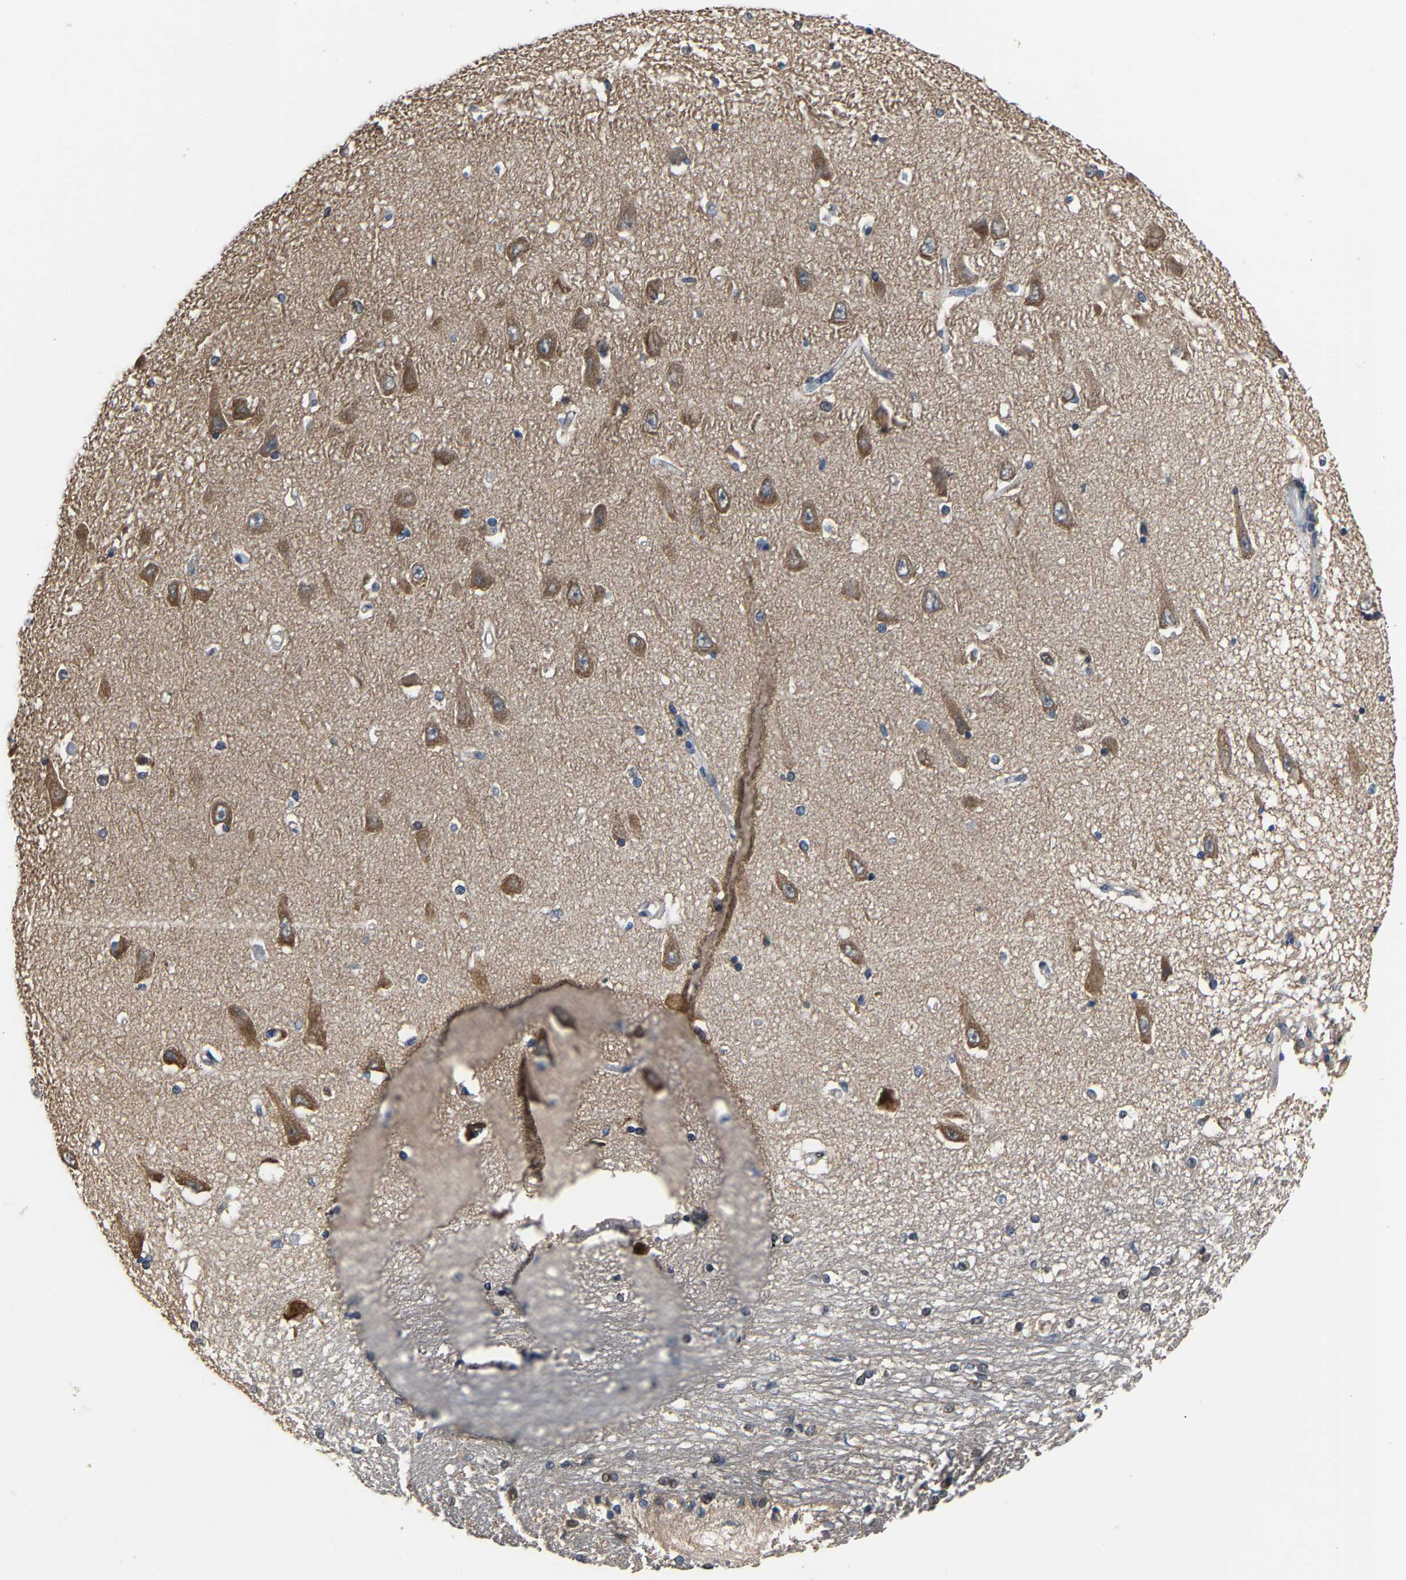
{"staining": {"intensity": "weak", "quantity": "<25%", "location": "cytoplasmic/membranous"}, "tissue": "hippocampus", "cell_type": "Glial cells", "image_type": "normal", "snomed": [{"axis": "morphology", "description": "Normal tissue, NOS"}, {"axis": "topography", "description": "Hippocampus"}], "caption": "DAB (3,3'-diaminobenzidine) immunohistochemical staining of unremarkable human hippocampus reveals no significant positivity in glial cells.", "gene": "ABCC9", "patient": {"sex": "male", "age": 45}}